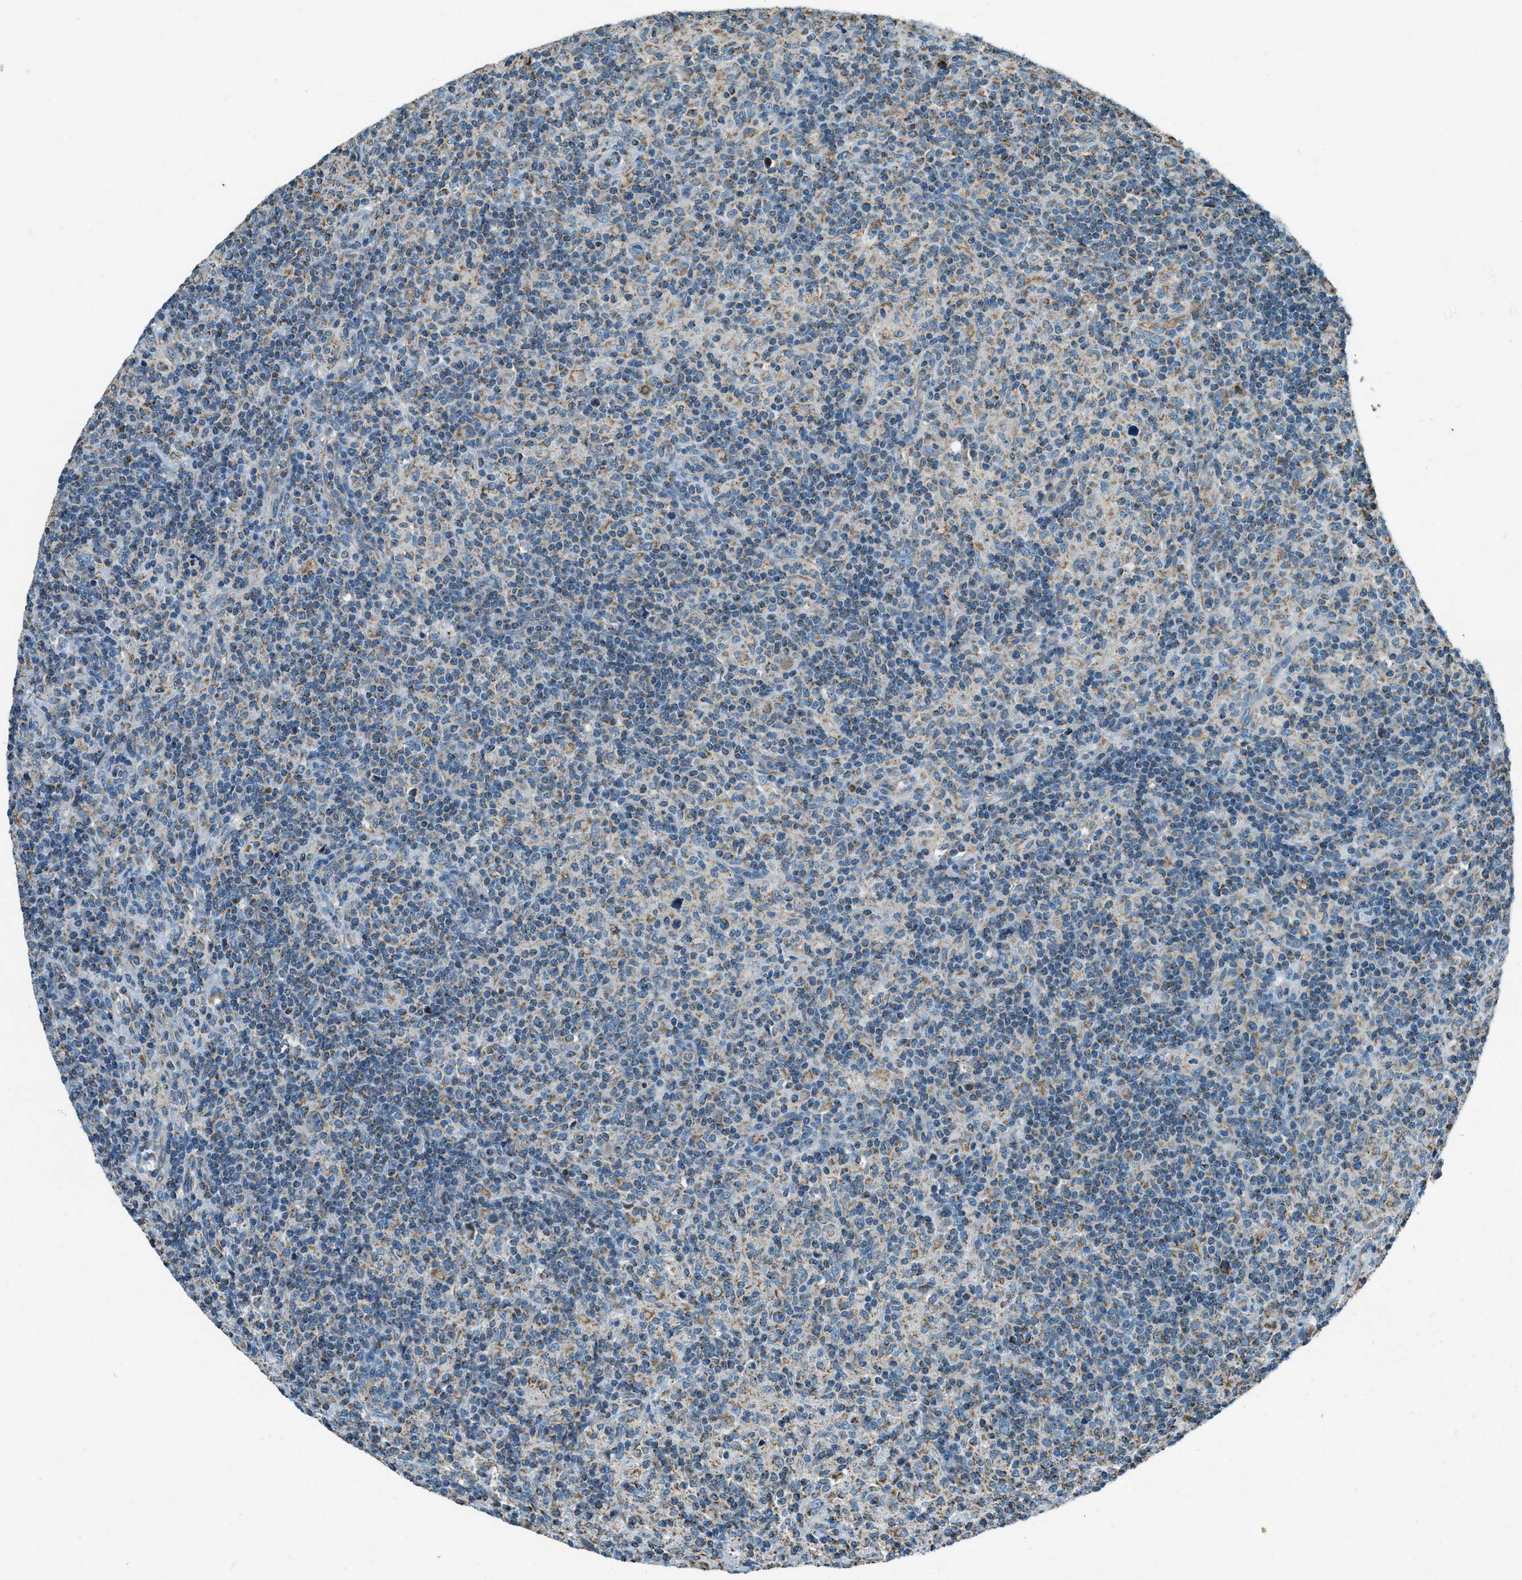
{"staining": {"intensity": "moderate", "quantity": "<25%", "location": "cytoplasmic/membranous"}, "tissue": "lymphoma", "cell_type": "Tumor cells", "image_type": "cancer", "snomed": [{"axis": "morphology", "description": "Hodgkin's disease, NOS"}, {"axis": "topography", "description": "Lymph node"}], "caption": "This histopathology image reveals immunohistochemistry (IHC) staining of human Hodgkin's disease, with low moderate cytoplasmic/membranous staining in approximately <25% of tumor cells.", "gene": "CHST15", "patient": {"sex": "male", "age": 70}}